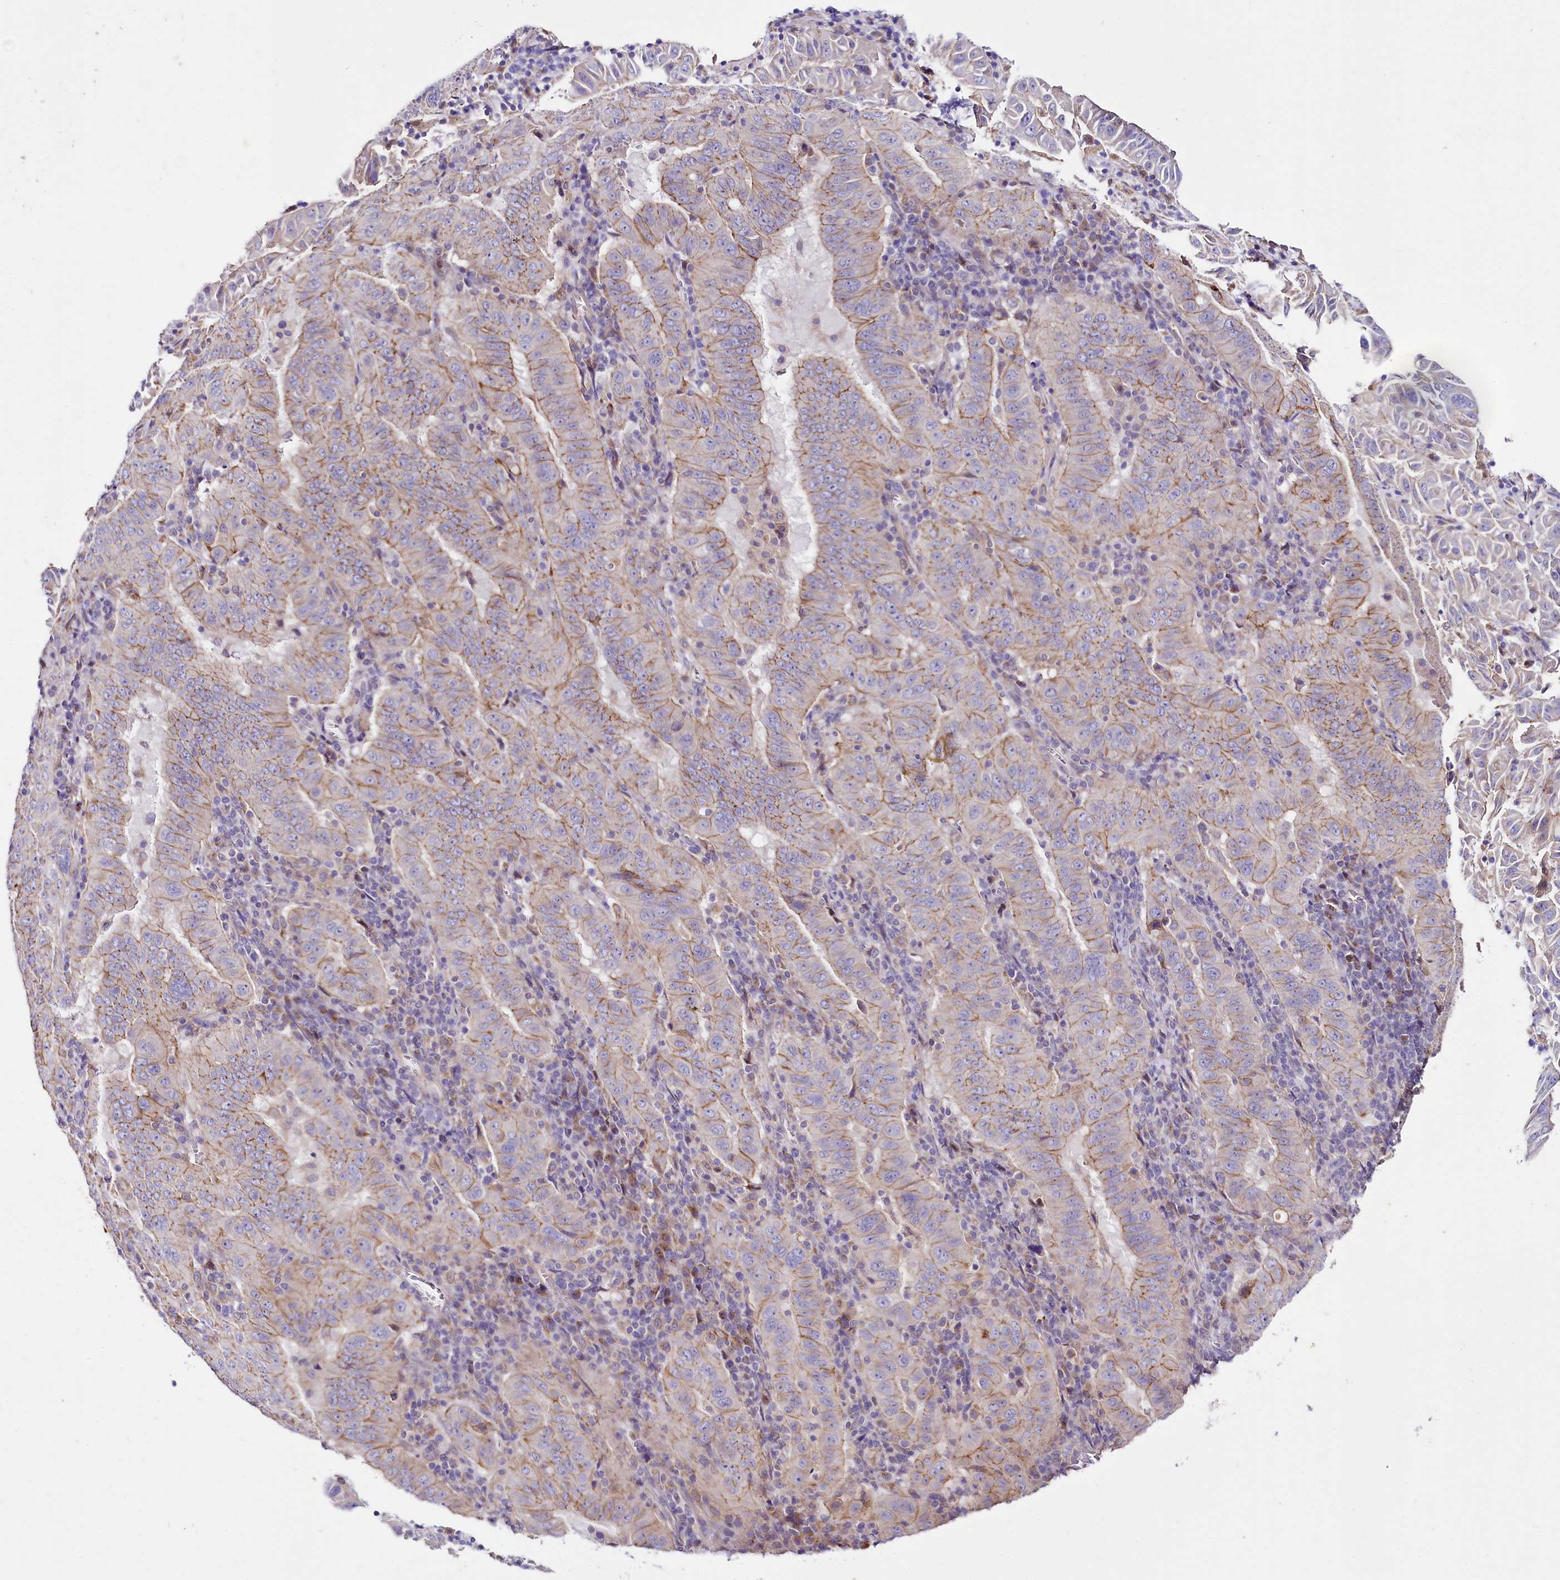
{"staining": {"intensity": "moderate", "quantity": "25%-75%", "location": "cytoplasmic/membranous"}, "tissue": "pancreatic cancer", "cell_type": "Tumor cells", "image_type": "cancer", "snomed": [{"axis": "morphology", "description": "Adenocarcinoma, NOS"}, {"axis": "topography", "description": "Pancreas"}], "caption": "Brown immunohistochemical staining in pancreatic cancer (adenocarcinoma) exhibits moderate cytoplasmic/membranous staining in approximately 25%-75% of tumor cells.", "gene": "SACM1L", "patient": {"sex": "male", "age": 63}}